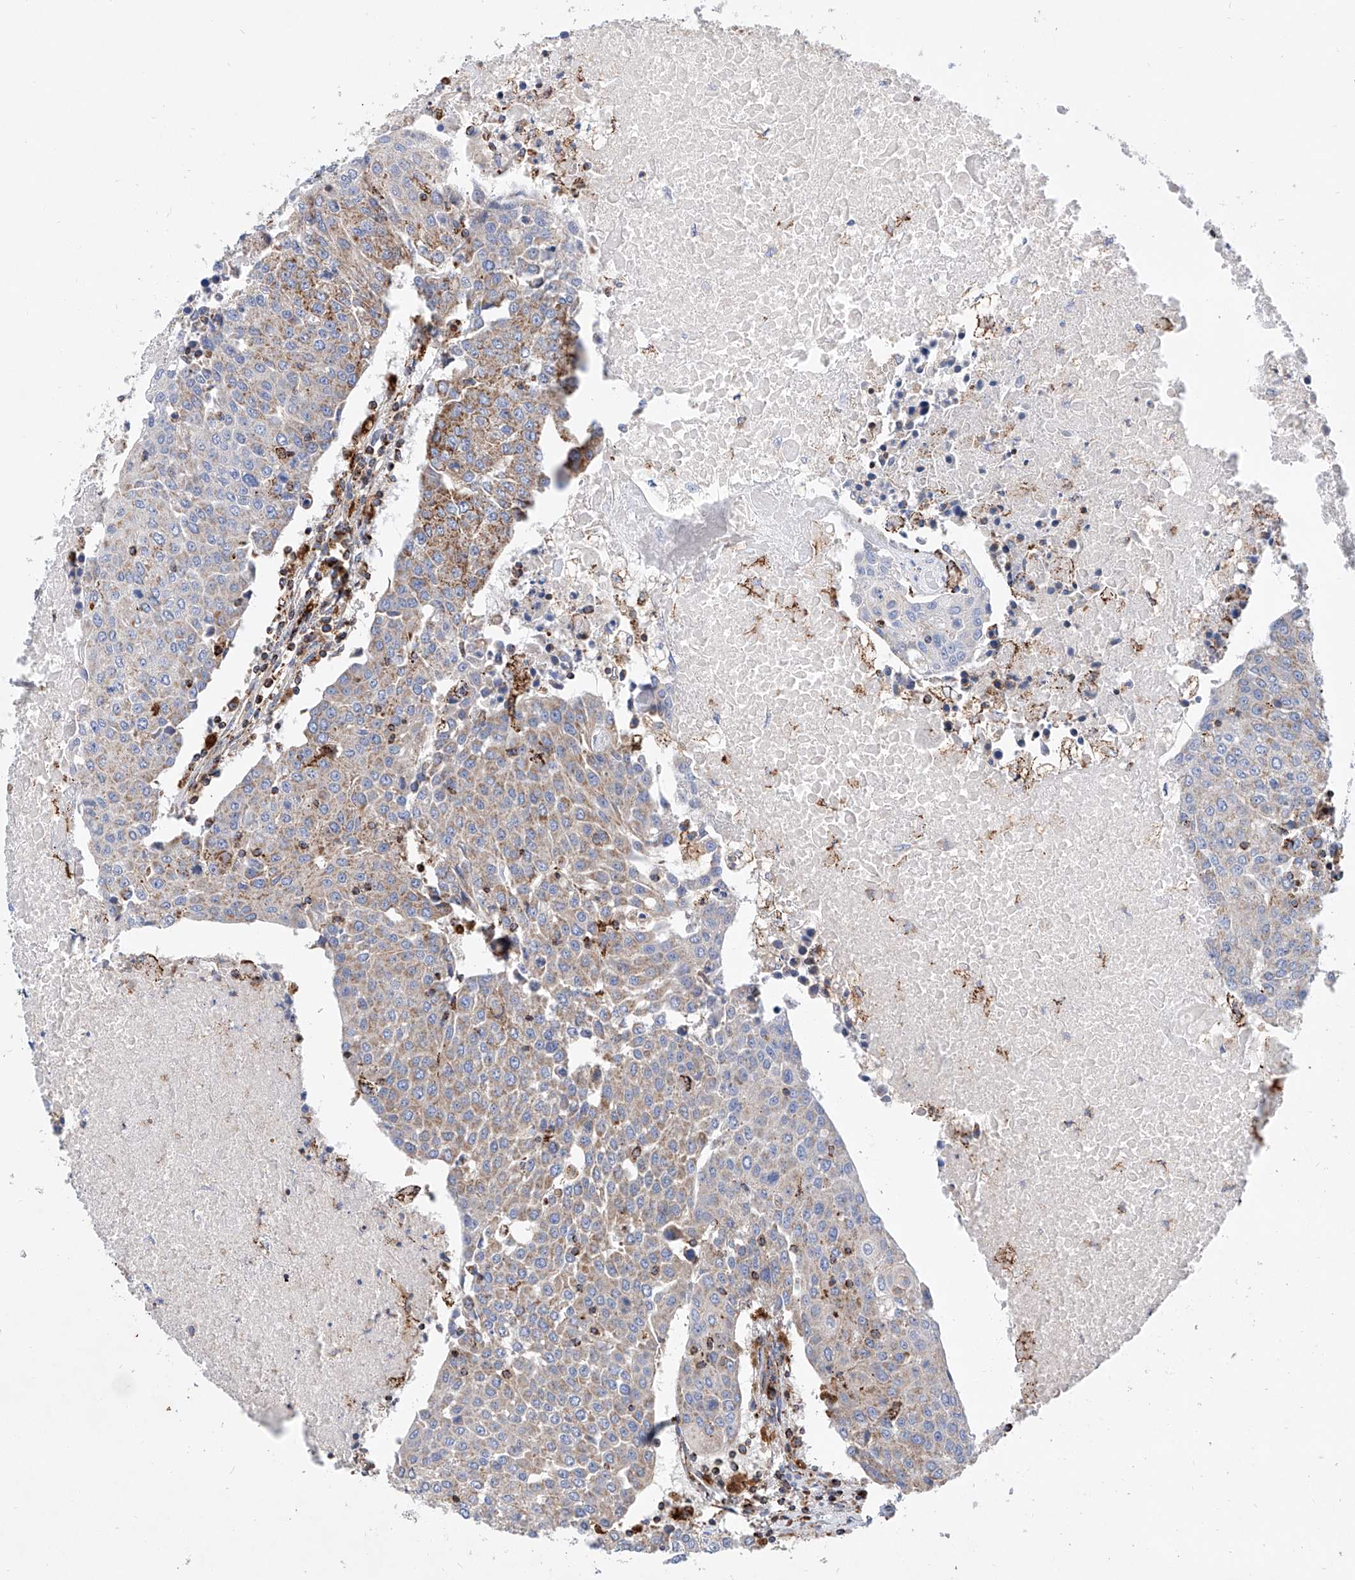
{"staining": {"intensity": "moderate", "quantity": "25%-75%", "location": "cytoplasmic/membranous"}, "tissue": "urothelial cancer", "cell_type": "Tumor cells", "image_type": "cancer", "snomed": [{"axis": "morphology", "description": "Urothelial carcinoma, High grade"}, {"axis": "topography", "description": "Urinary bladder"}], "caption": "Human high-grade urothelial carcinoma stained with a protein marker displays moderate staining in tumor cells.", "gene": "CPNE5", "patient": {"sex": "female", "age": 85}}